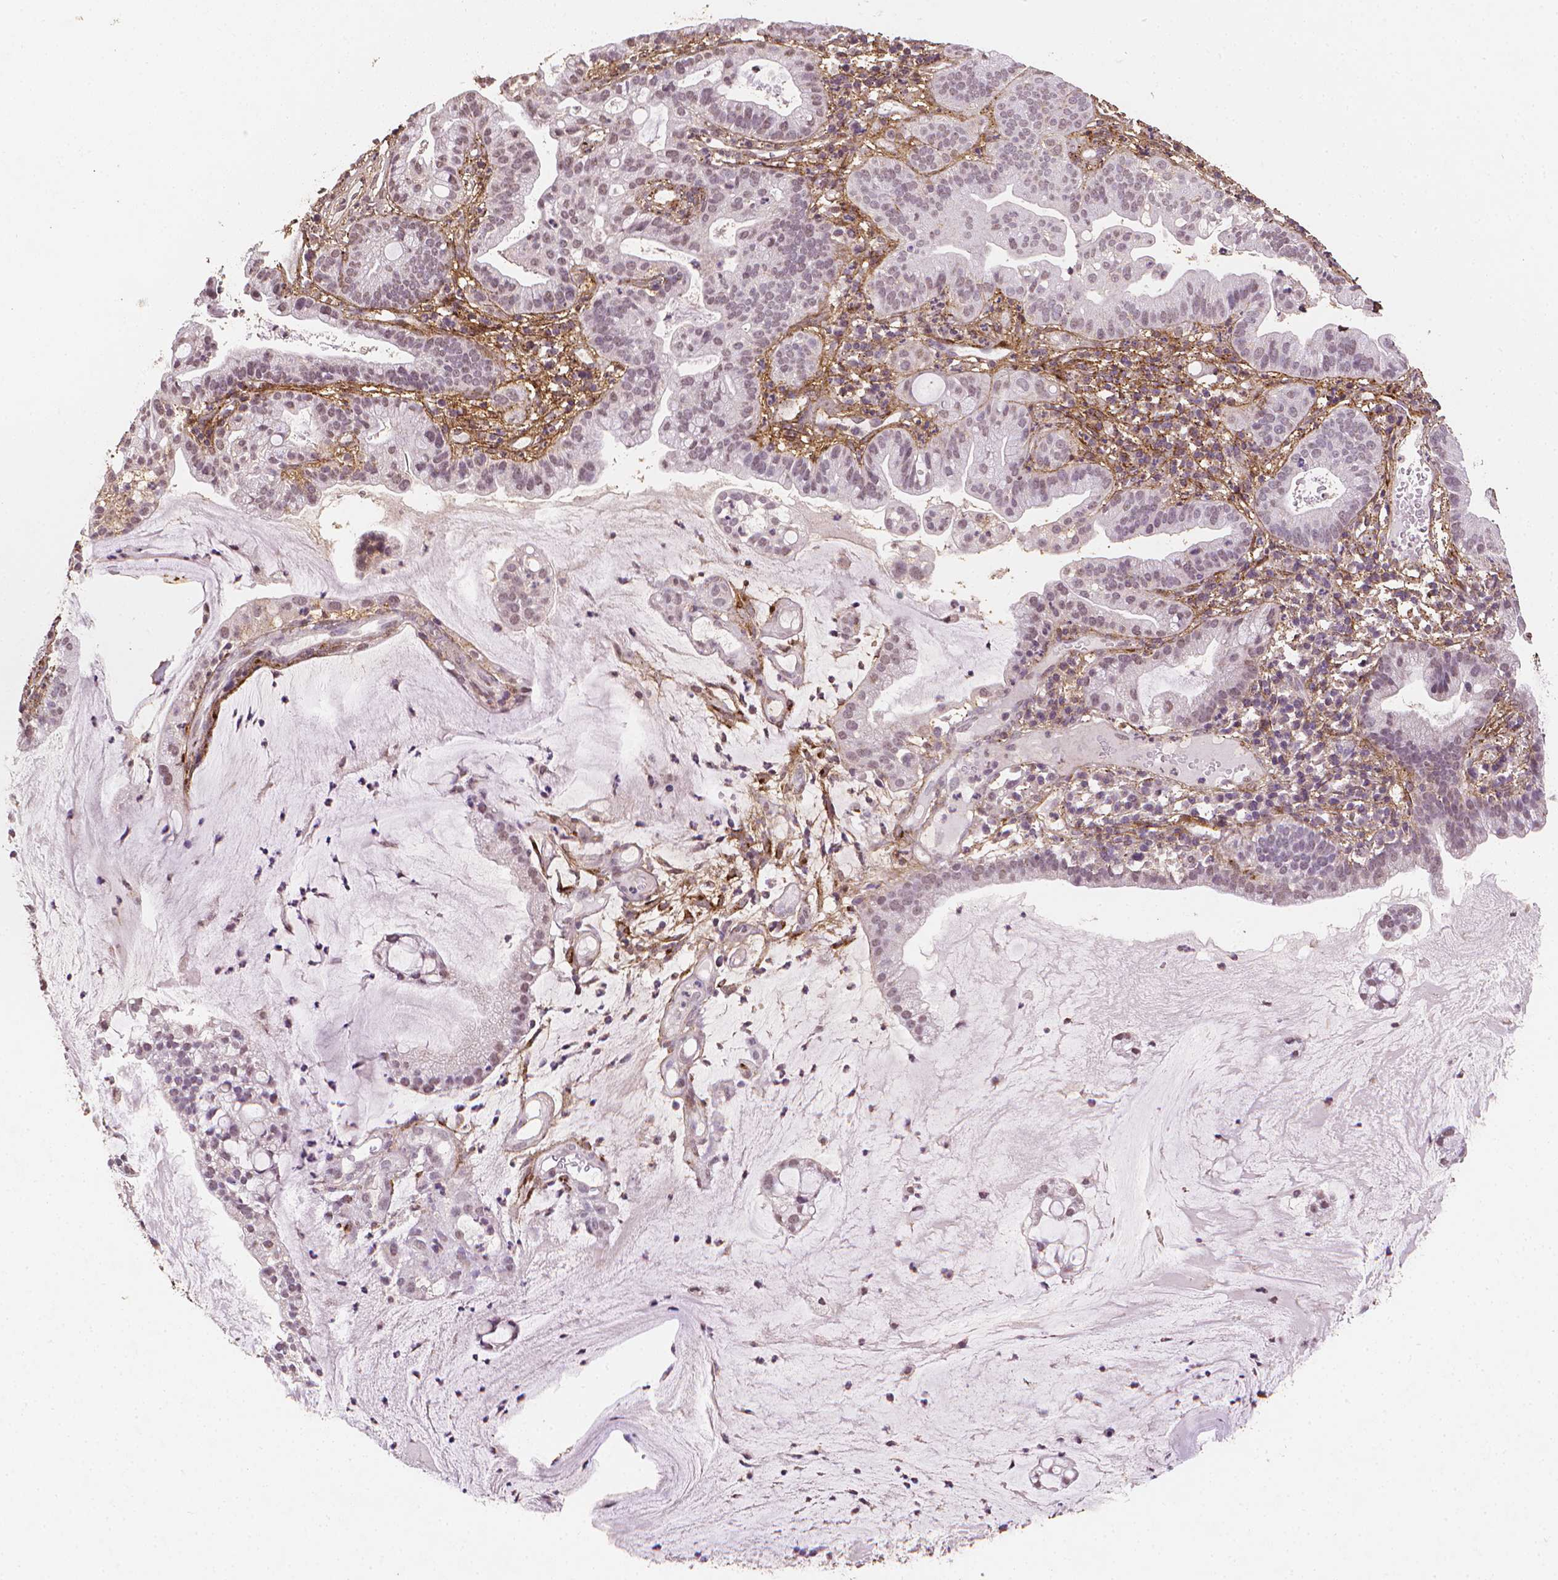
{"staining": {"intensity": "negative", "quantity": "none", "location": "none"}, "tissue": "cervical cancer", "cell_type": "Tumor cells", "image_type": "cancer", "snomed": [{"axis": "morphology", "description": "Adenocarcinoma, NOS"}, {"axis": "topography", "description": "Cervix"}], "caption": "Immunohistochemistry (IHC) histopathology image of adenocarcinoma (cervical) stained for a protein (brown), which shows no positivity in tumor cells. Nuclei are stained in blue.", "gene": "DCN", "patient": {"sex": "female", "age": 41}}